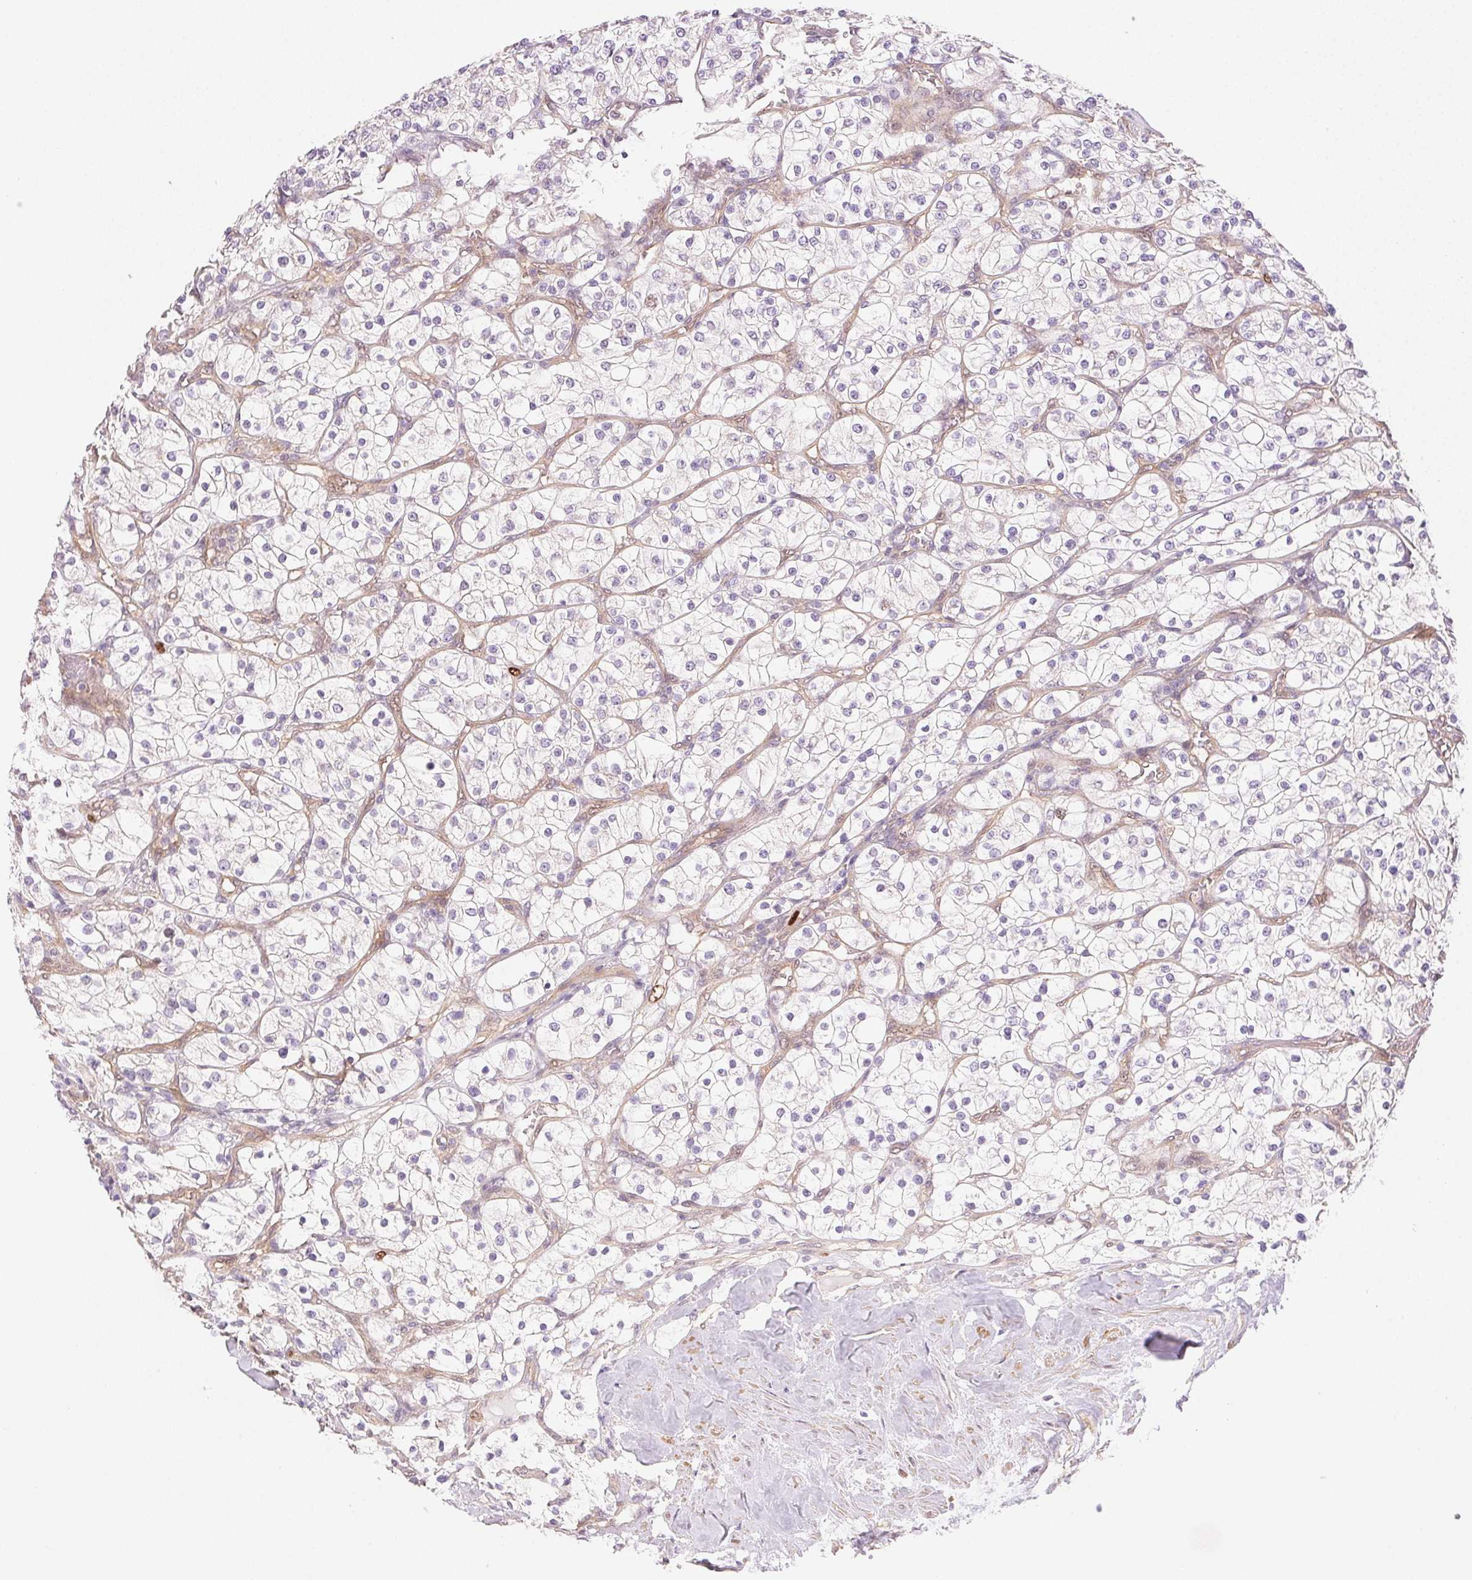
{"staining": {"intensity": "negative", "quantity": "none", "location": "none"}, "tissue": "renal cancer", "cell_type": "Tumor cells", "image_type": "cancer", "snomed": [{"axis": "morphology", "description": "Adenocarcinoma, NOS"}, {"axis": "topography", "description": "Kidney"}], "caption": "A micrograph of adenocarcinoma (renal) stained for a protein shows no brown staining in tumor cells. The staining is performed using DAB (3,3'-diaminobenzidine) brown chromogen with nuclei counter-stained in using hematoxylin.", "gene": "SMTN", "patient": {"sex": "male", "age": 80}}